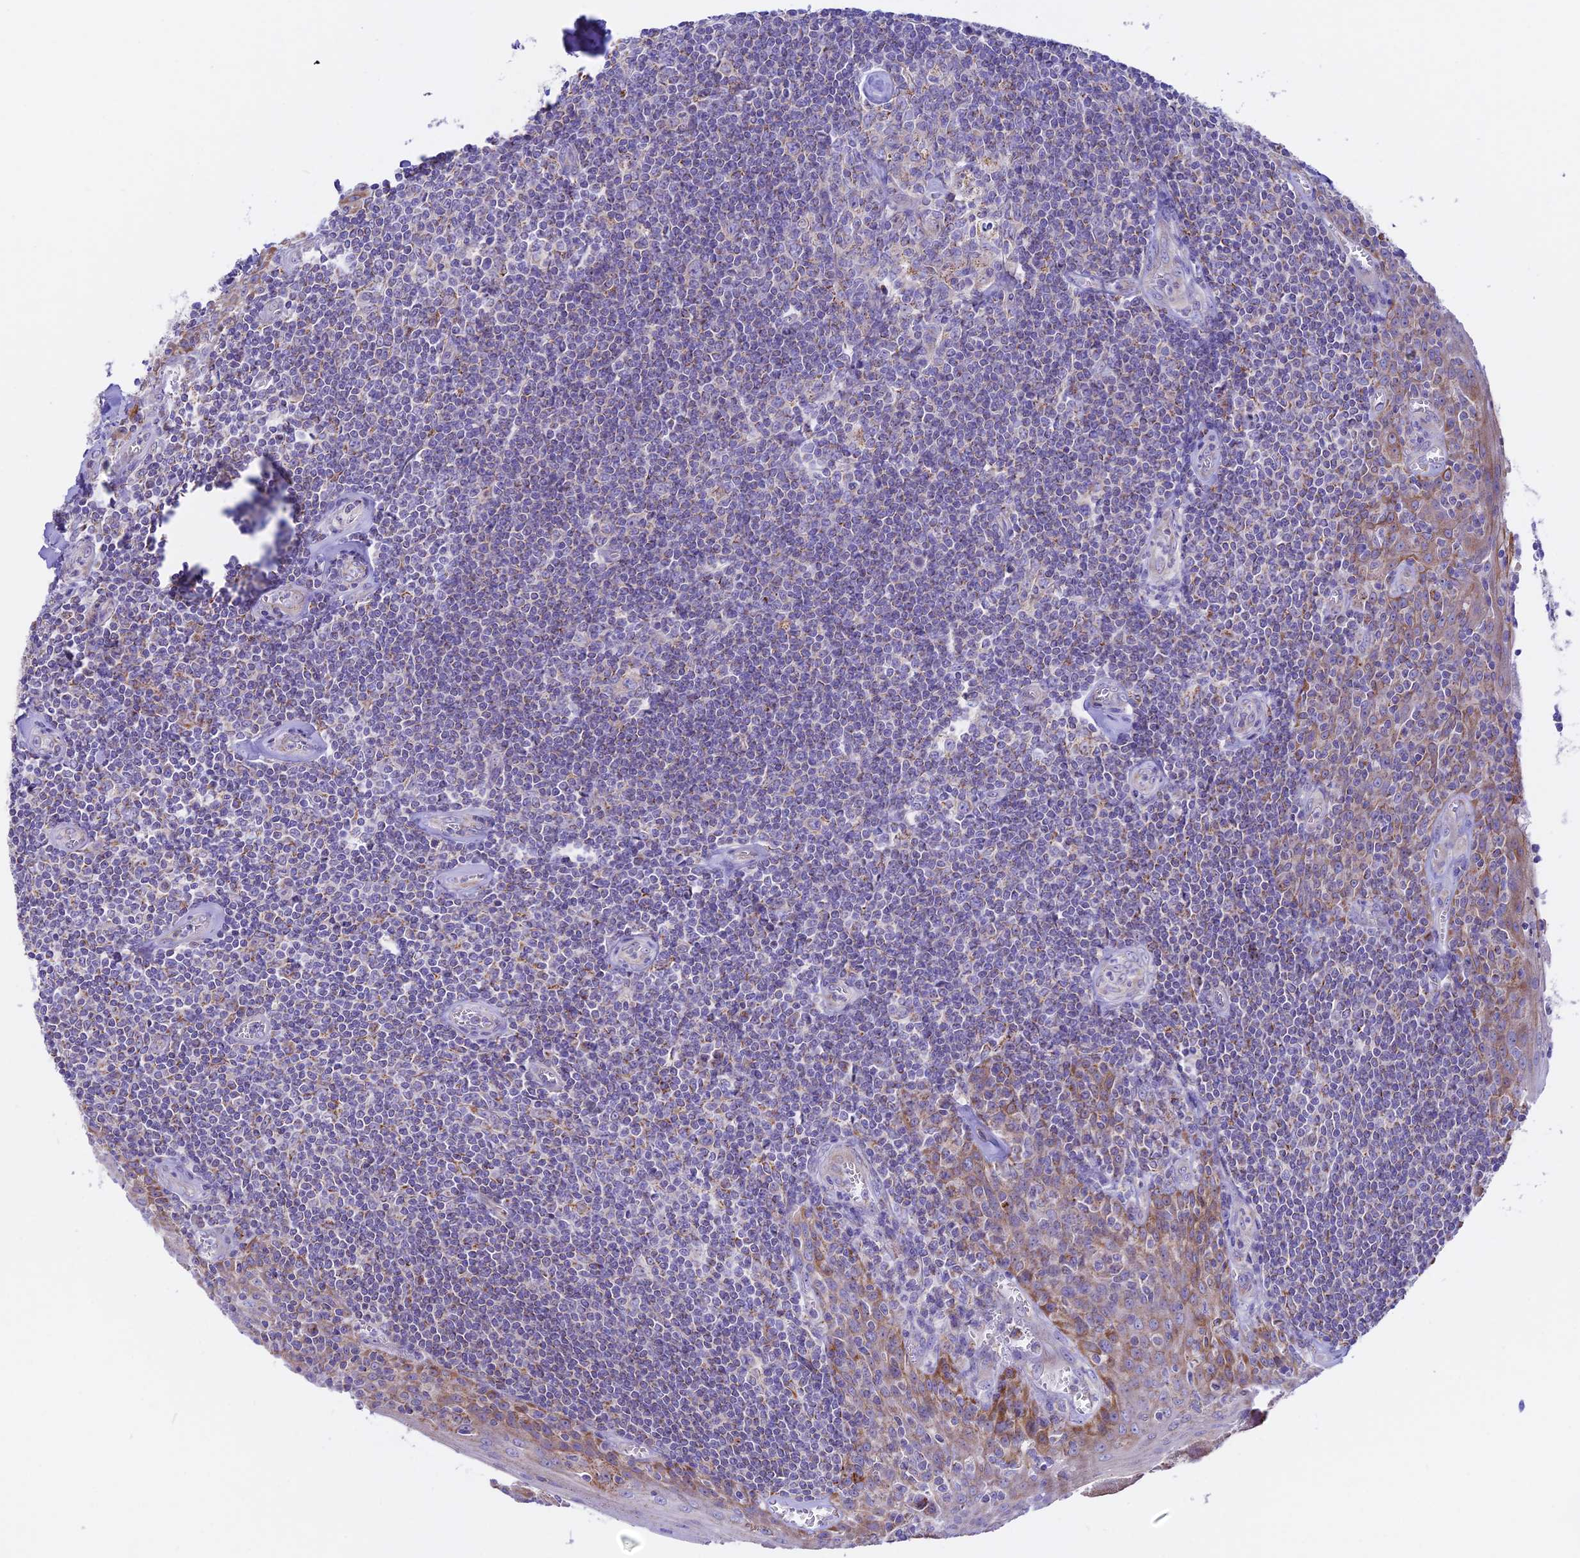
{"staining": {"intensity": "strong", "quantity": "<25%", "location": "cytoplasmic/membranous"}, "tissue": "tonsil", "cell_type": "Germinal center cells", "image_type": "normal", "snomed": [{"axis": "morphology", "description": "Normal tissue, NOS"}, {"axis": "topography", "description": "Tonsil"}], "caption": "A histopathology image showing strong cytoplasmic/membranous expression in about <25% of germinal center cells in normal tonsil, as visualized by brown immunohistochemical staining.", "gene": "HSDL2", "patient": {"sex": "male", "age": 27}}